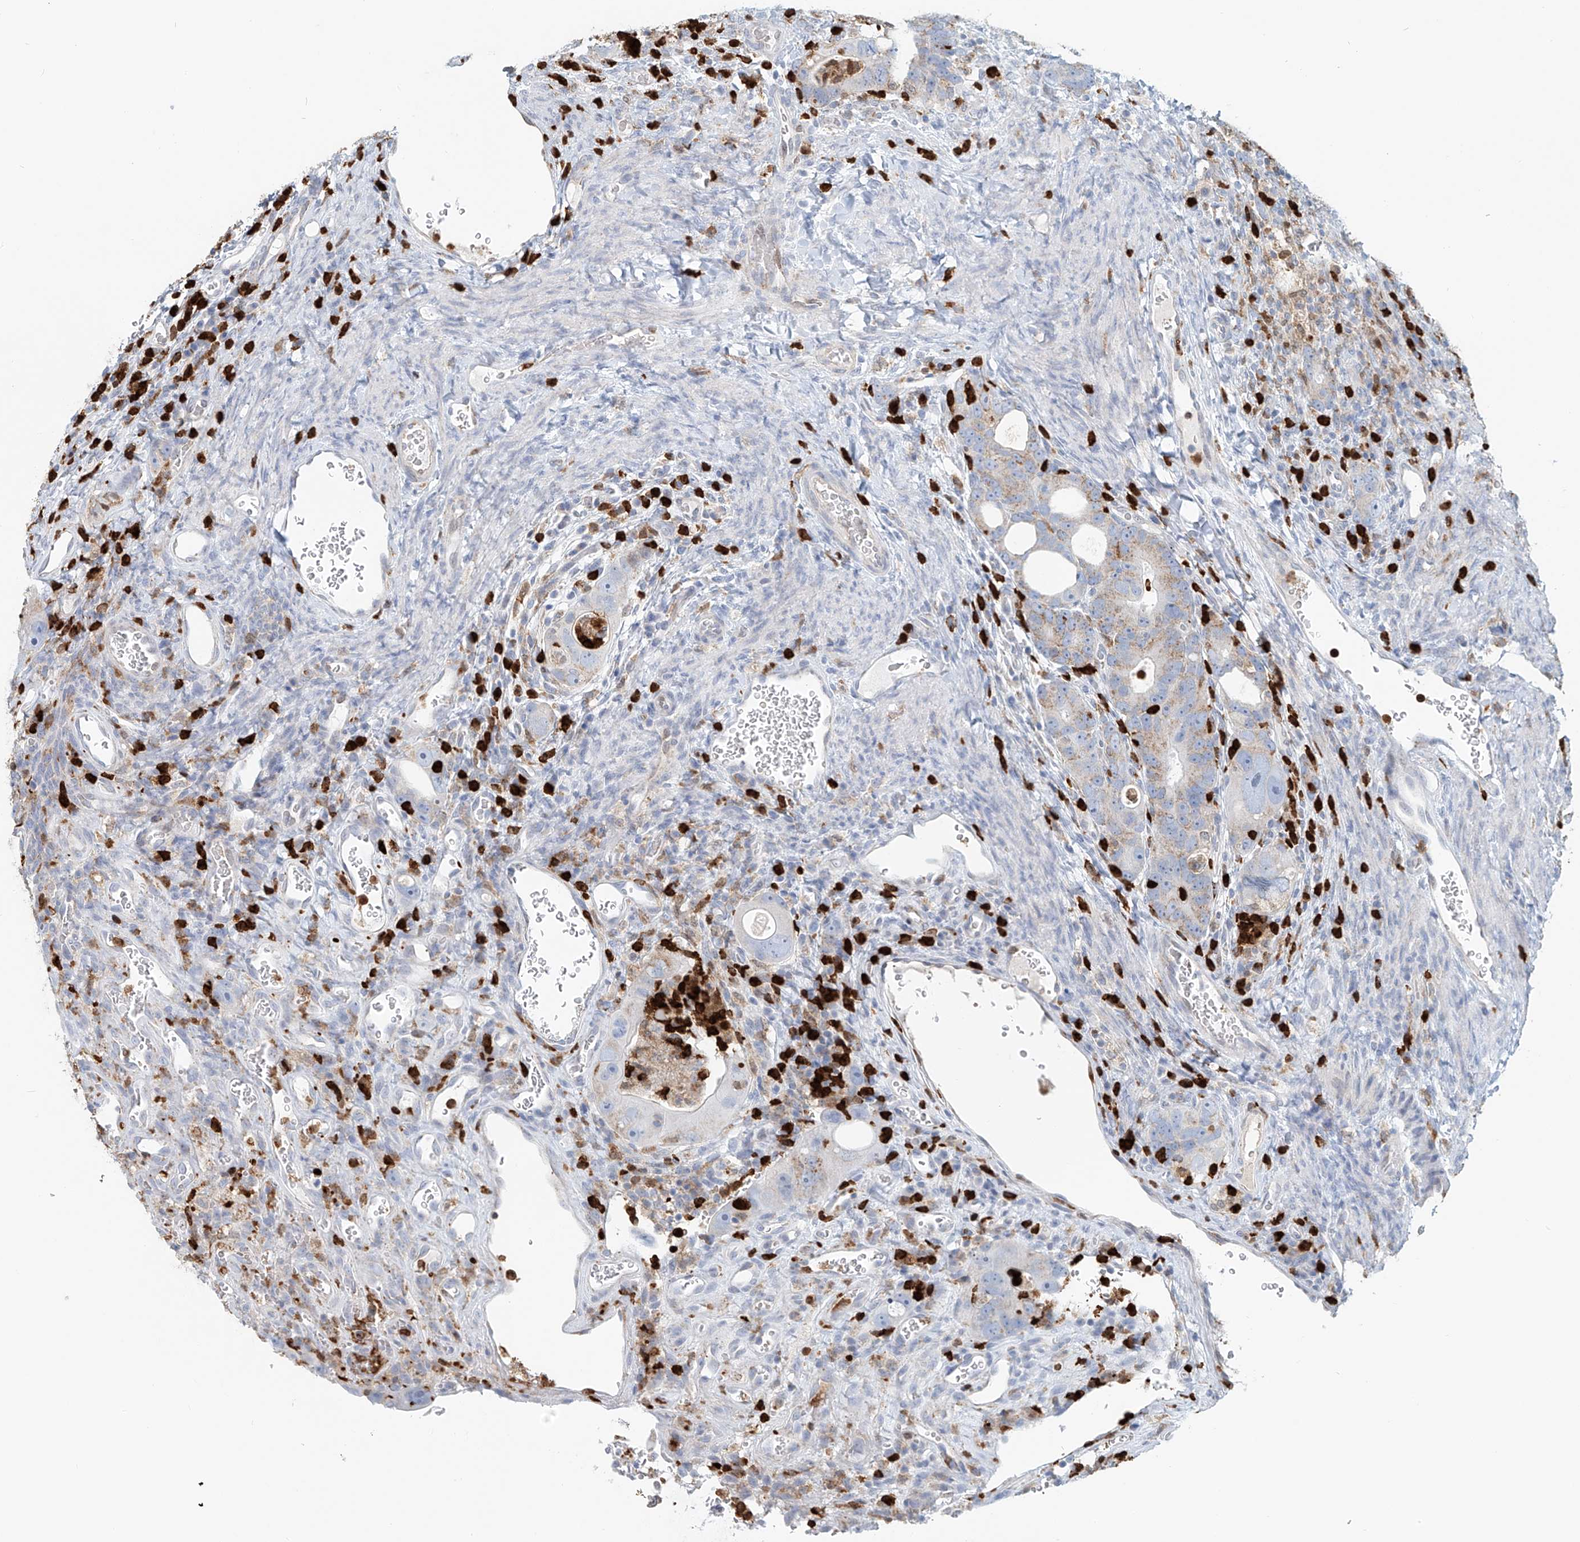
{"staining": {"intensity": "moderate", "quantity": "25%-75%", "location": "cytoplasmic/membranous"}, "tissue": "colorectal cancer", "cell_type": "Tumor cells", "image_type": "cancer", "snomed": [{"axis": "morphology", "description": "Adenocarcinoma, NOS"}, {"axis": "topography", "description": "Rectum"}], "caption": "Colorectal cancer stained for a protein (brown) exhibits moderate cytoplasmic/membranous positive staining in about 25%-75% of tumor cells.", "gene": "PTPRA", "patient": {"sex": "male", "age": 59}}